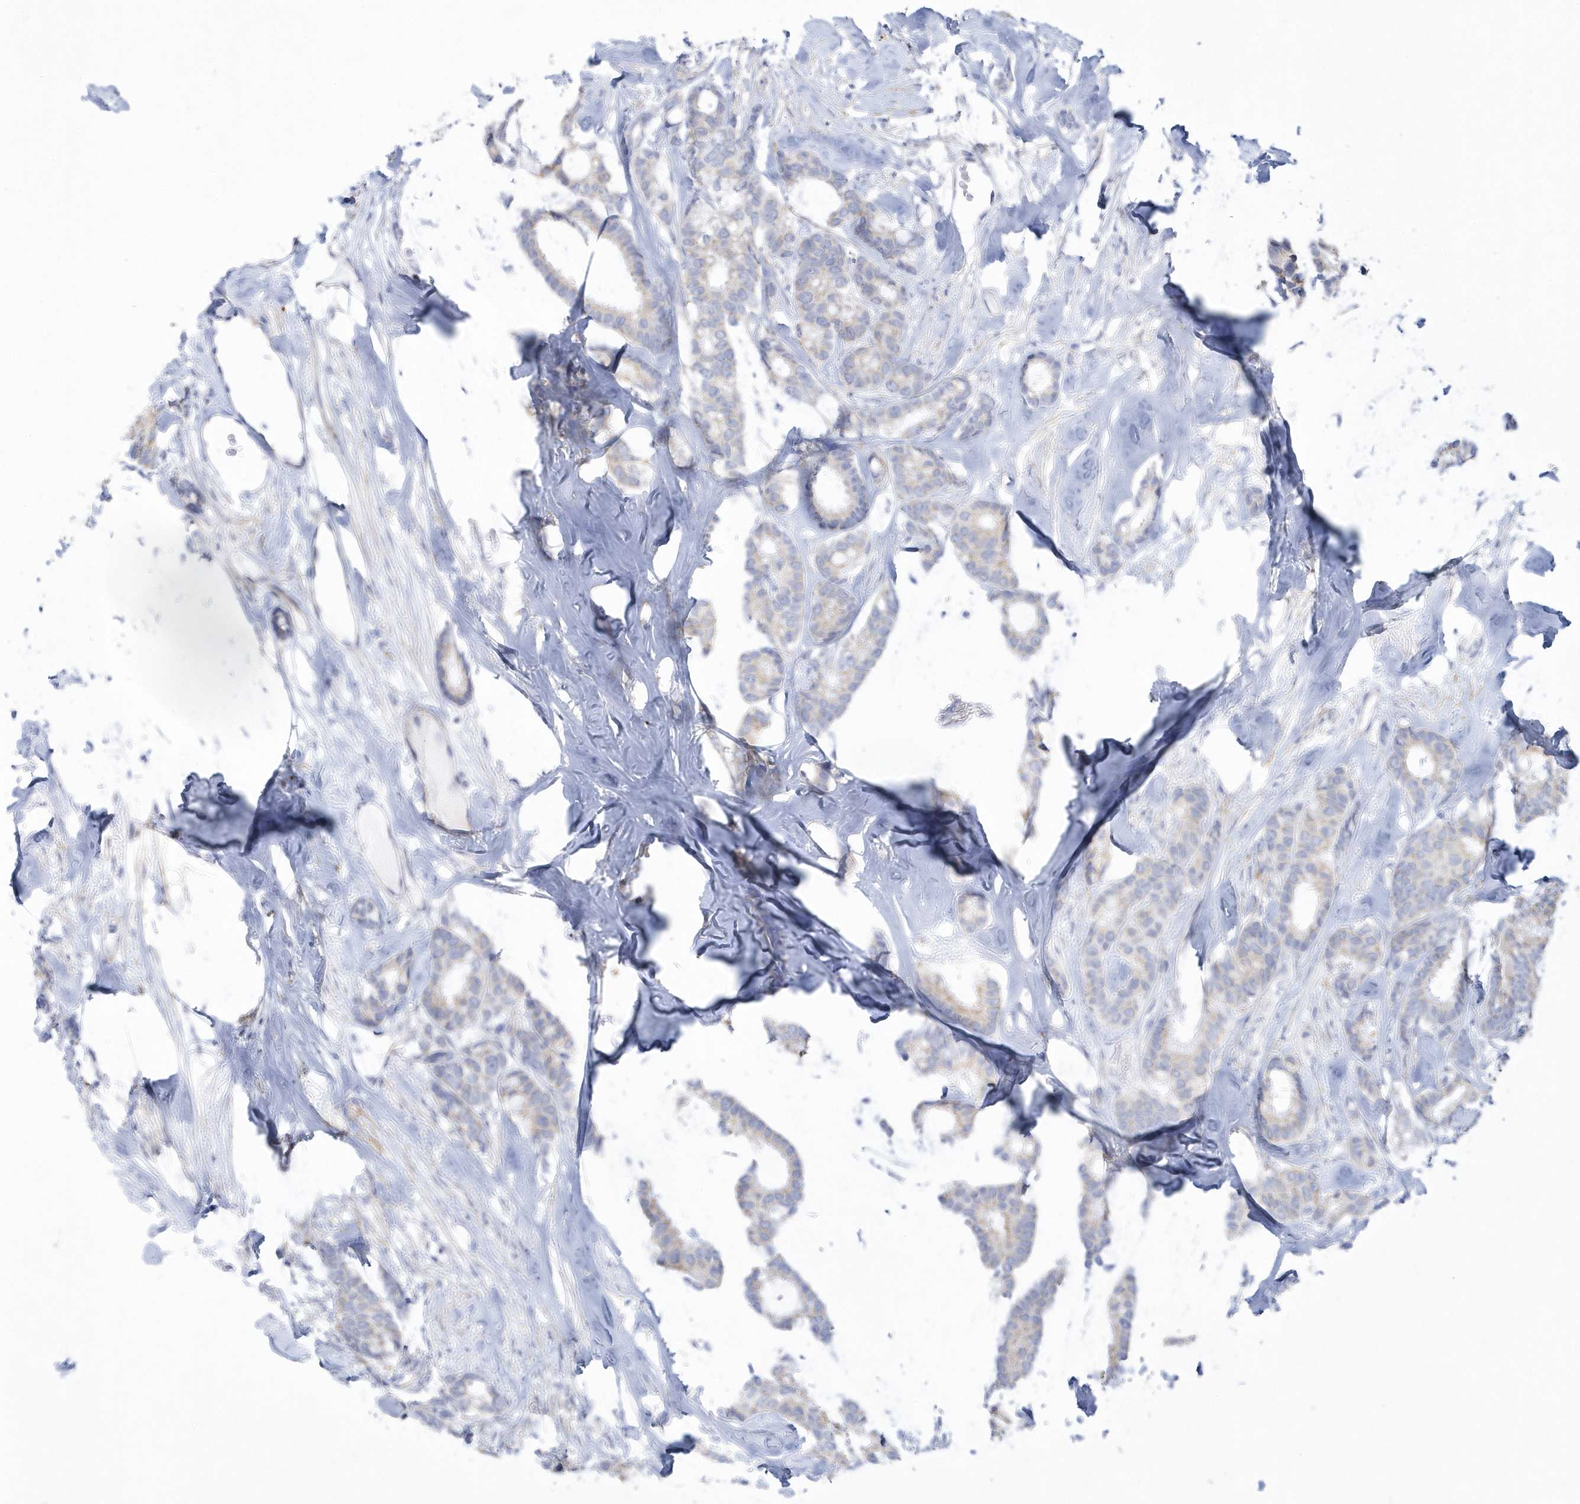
{"staining": {"intensity": "negative", "quantity": "none", "location": "none"}, "tissue": "breast cancer", "cell_type": "Tumor cells", "image_type": "cancer", "snomed": [{"axis": "morphology", "description": "Duct carcinoma"}, {"axis": "topography", "description": "Breast"}], "caption": "Tumor cells show no significant expression in breast cancer.", "gene": "WDR27", "patient": {"sex": "female", "age": 87}}